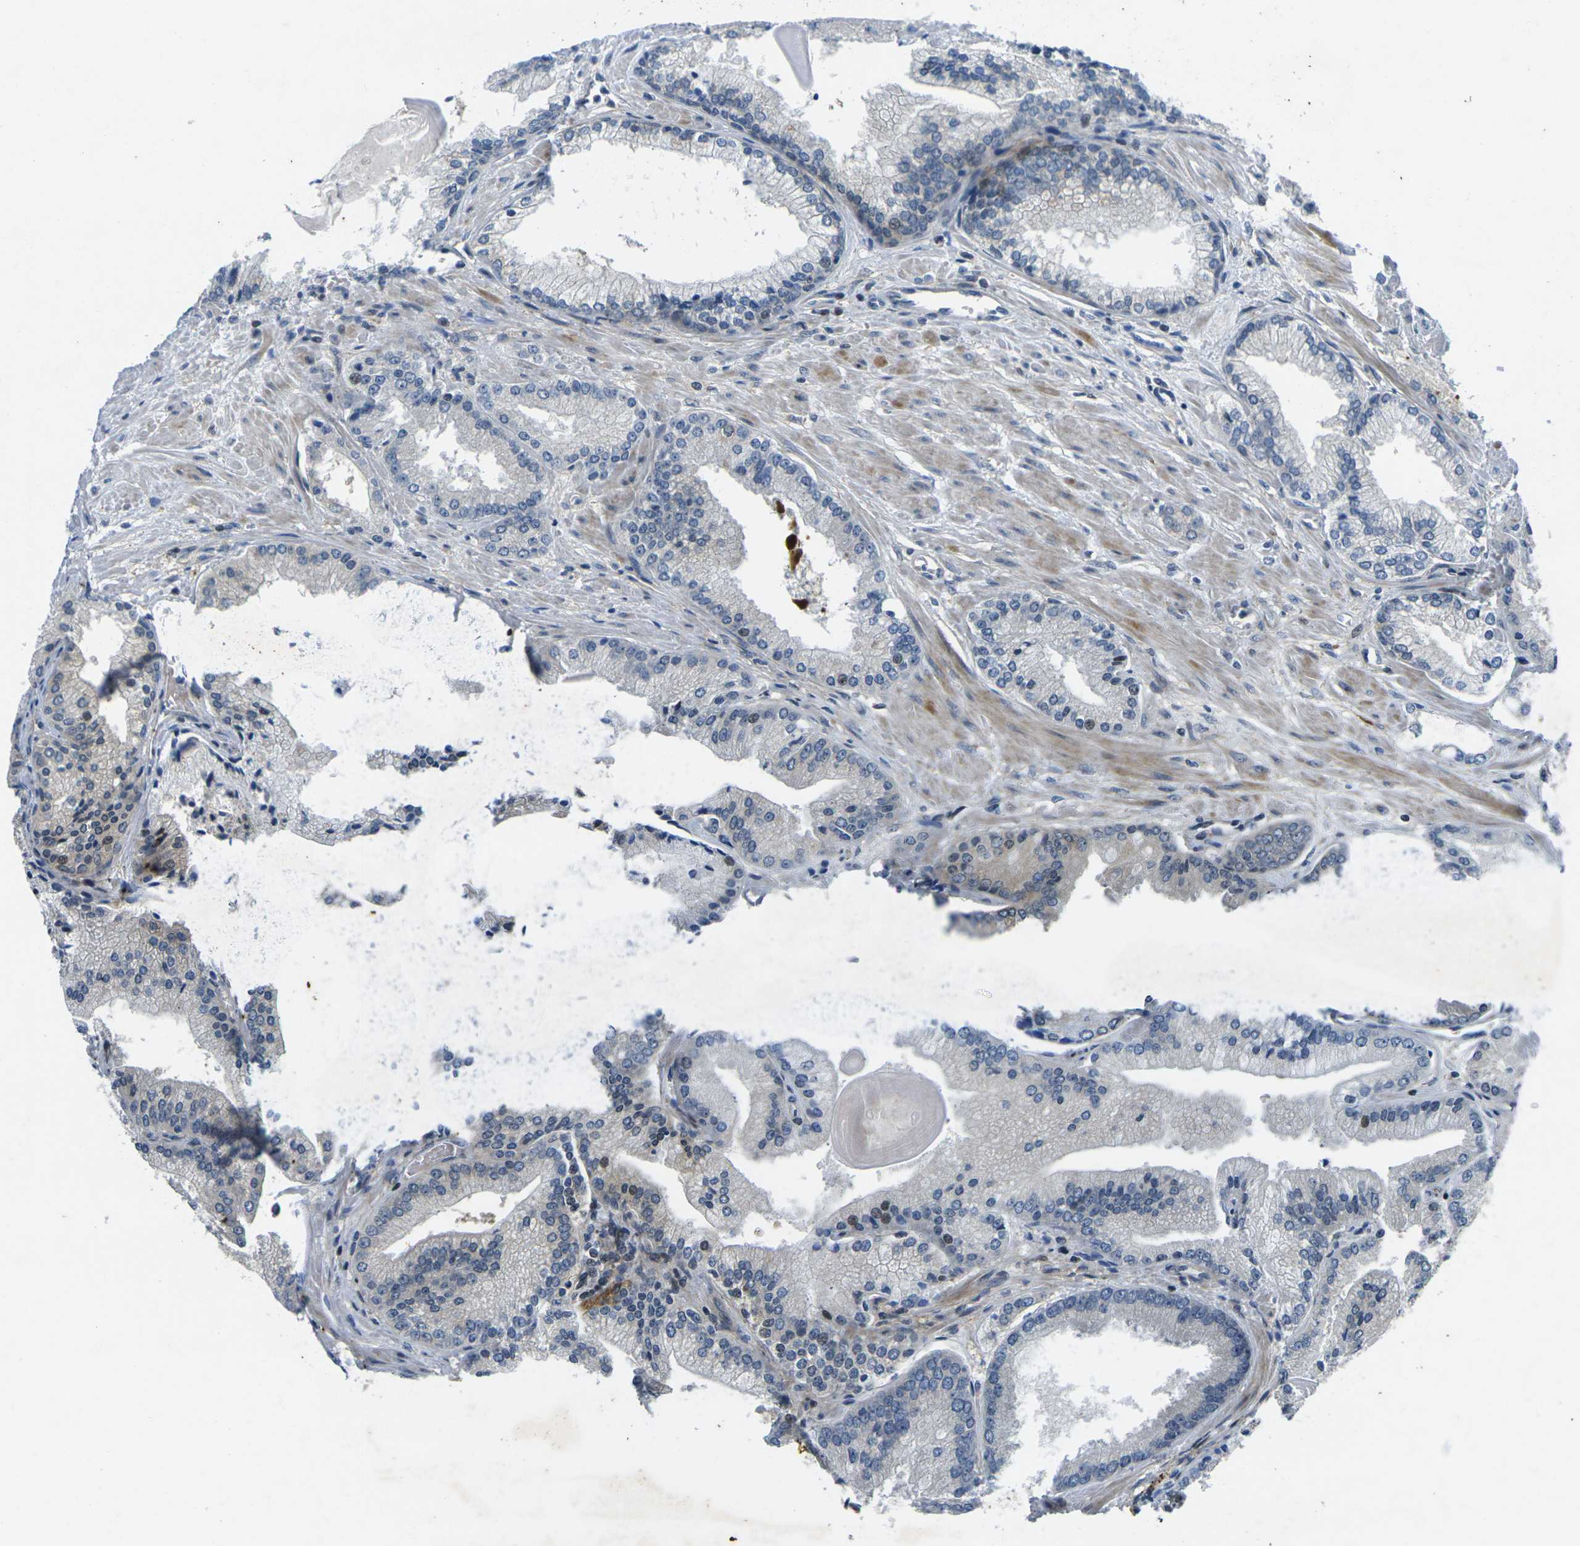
{"staining": {"intensity": "negative", "quantity": "none", "location": "none"}, "tissue": "prostate cancer", "cell_type": "Tumor cells", "image_type": "cancer", "snomed": [{"axis": "morphology", "description": "Adenocarcinoma, Low grade"}, {"axis": "topography", "description": "Prostate"}], "caption": "This is an immunohistochemistry image of human prostate cancer. There is no staining in tumor cells.", "gene": "ROBO2", "patient": {"sex": "male", "age": 59}}